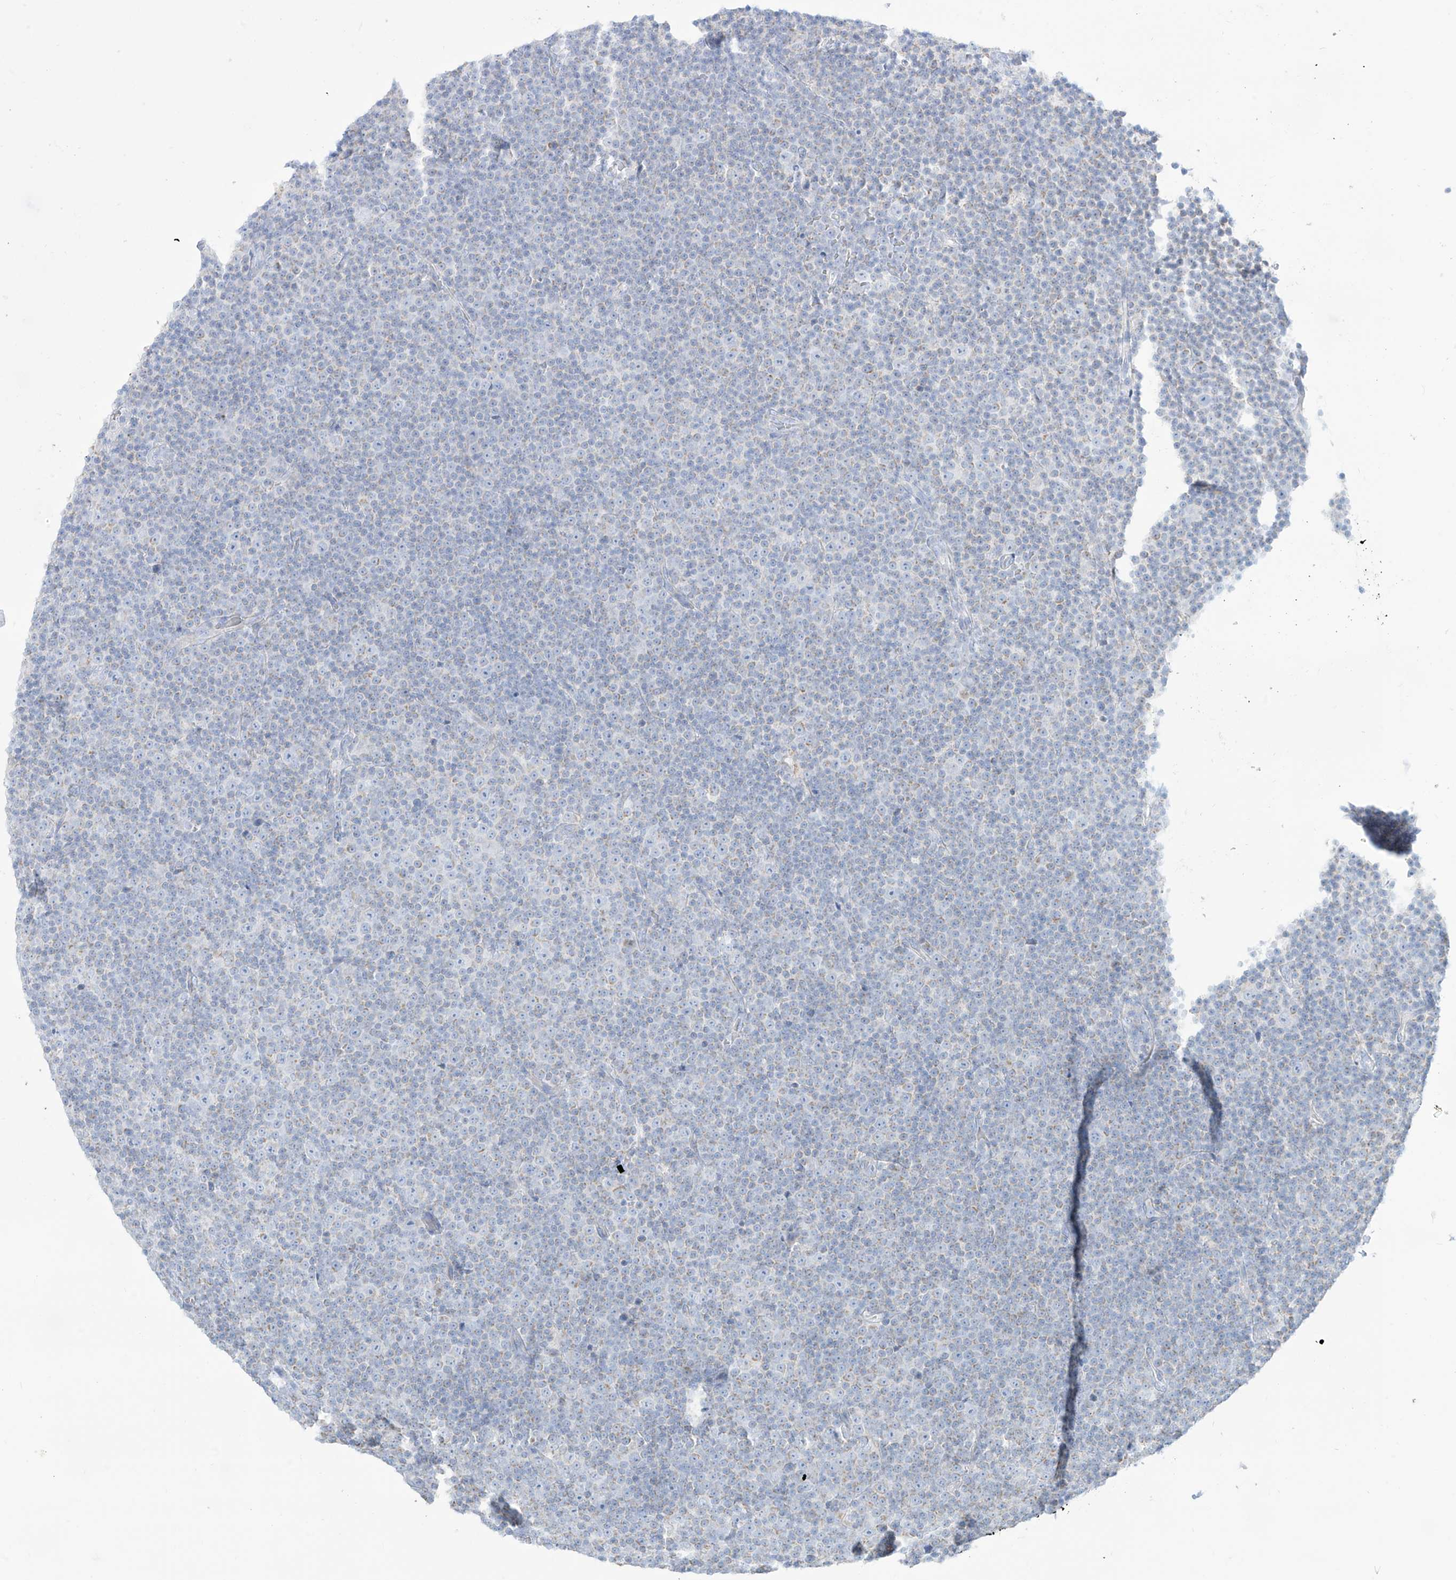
{"staining": {"intensity": "weak", "quantity": "<25%", "location": "cytoplasmic/membranous"}, "tissue": "lymphoma", "cell_type": "Tumor cells", "image_type": "cancer", "snomed": [{"axis": "morphology", "description": "Malignant lymphoma, non-Hodgkin's type, Low grade"}, {"axis": "topography", "description": "Lymph node"}], "caption": "High magnification brightfield microscopy of malignant lymphoma, non-Hodgkin's type (low-grade) stained with DAB (3,3'-diaminobenzidine) (brown) and counterstained with hematoxylin (blue): tumor cells show no significant positivity.", "gene": "SLC26A3", "patient": {"sex": "female", "age": 67}}